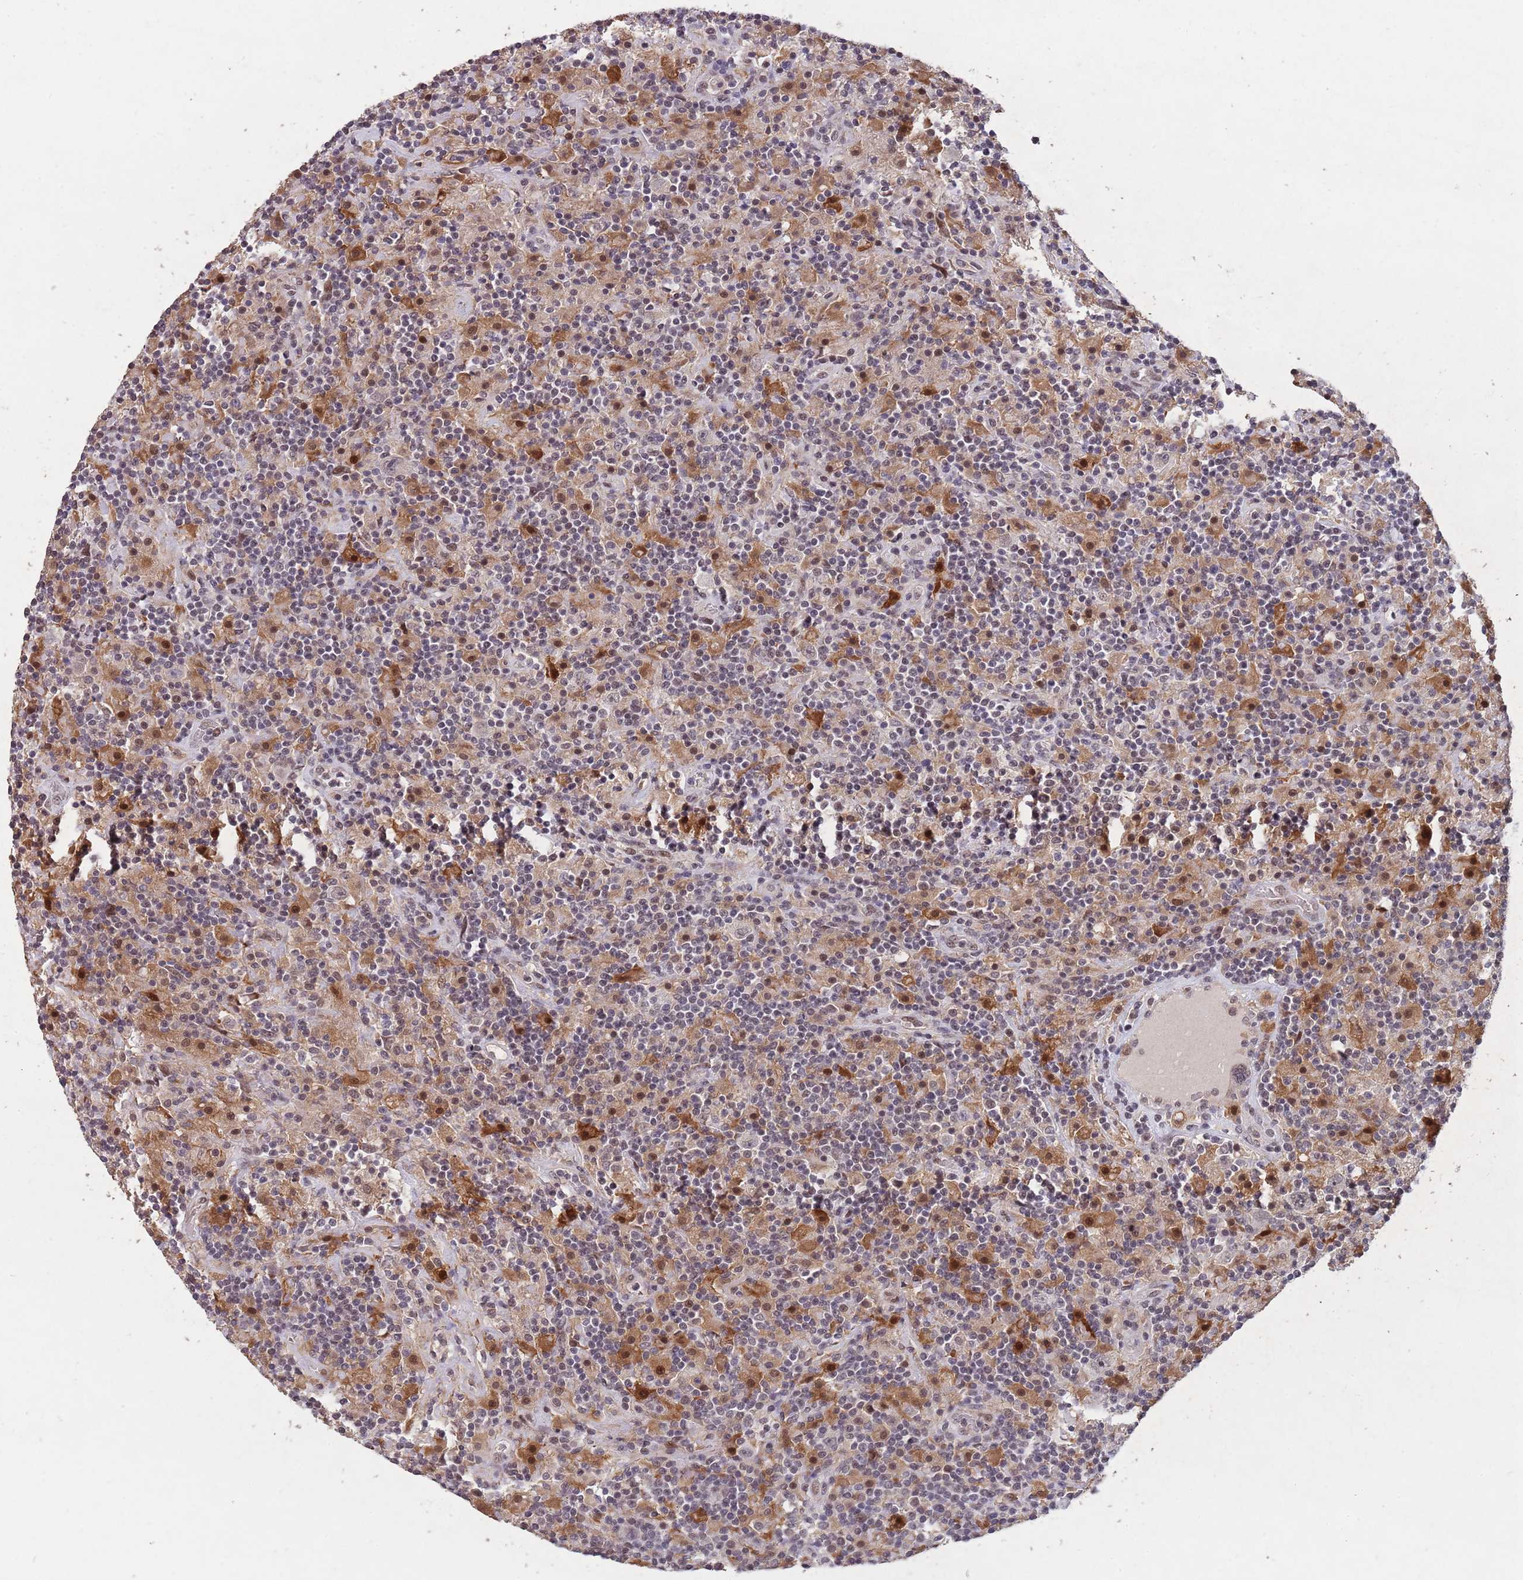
{"staining": {"intensity": "negative", "quantity": "none", "location": "none"}, "tissue": "lymphoma", "cell_type": "Tumor cells", "image_type": "cancer", "snomed": [{"axis": "morphology", "description": "Hodgkin's disease, NOS"}, {"axis": "topography", "description": "Lymph node"}], "caption": "This is an IHC micrograph of lymphoma. There is no positivity in tumor cells.", "gene": "ZNF639", "patient": {"sex": "male", "age": 70}}